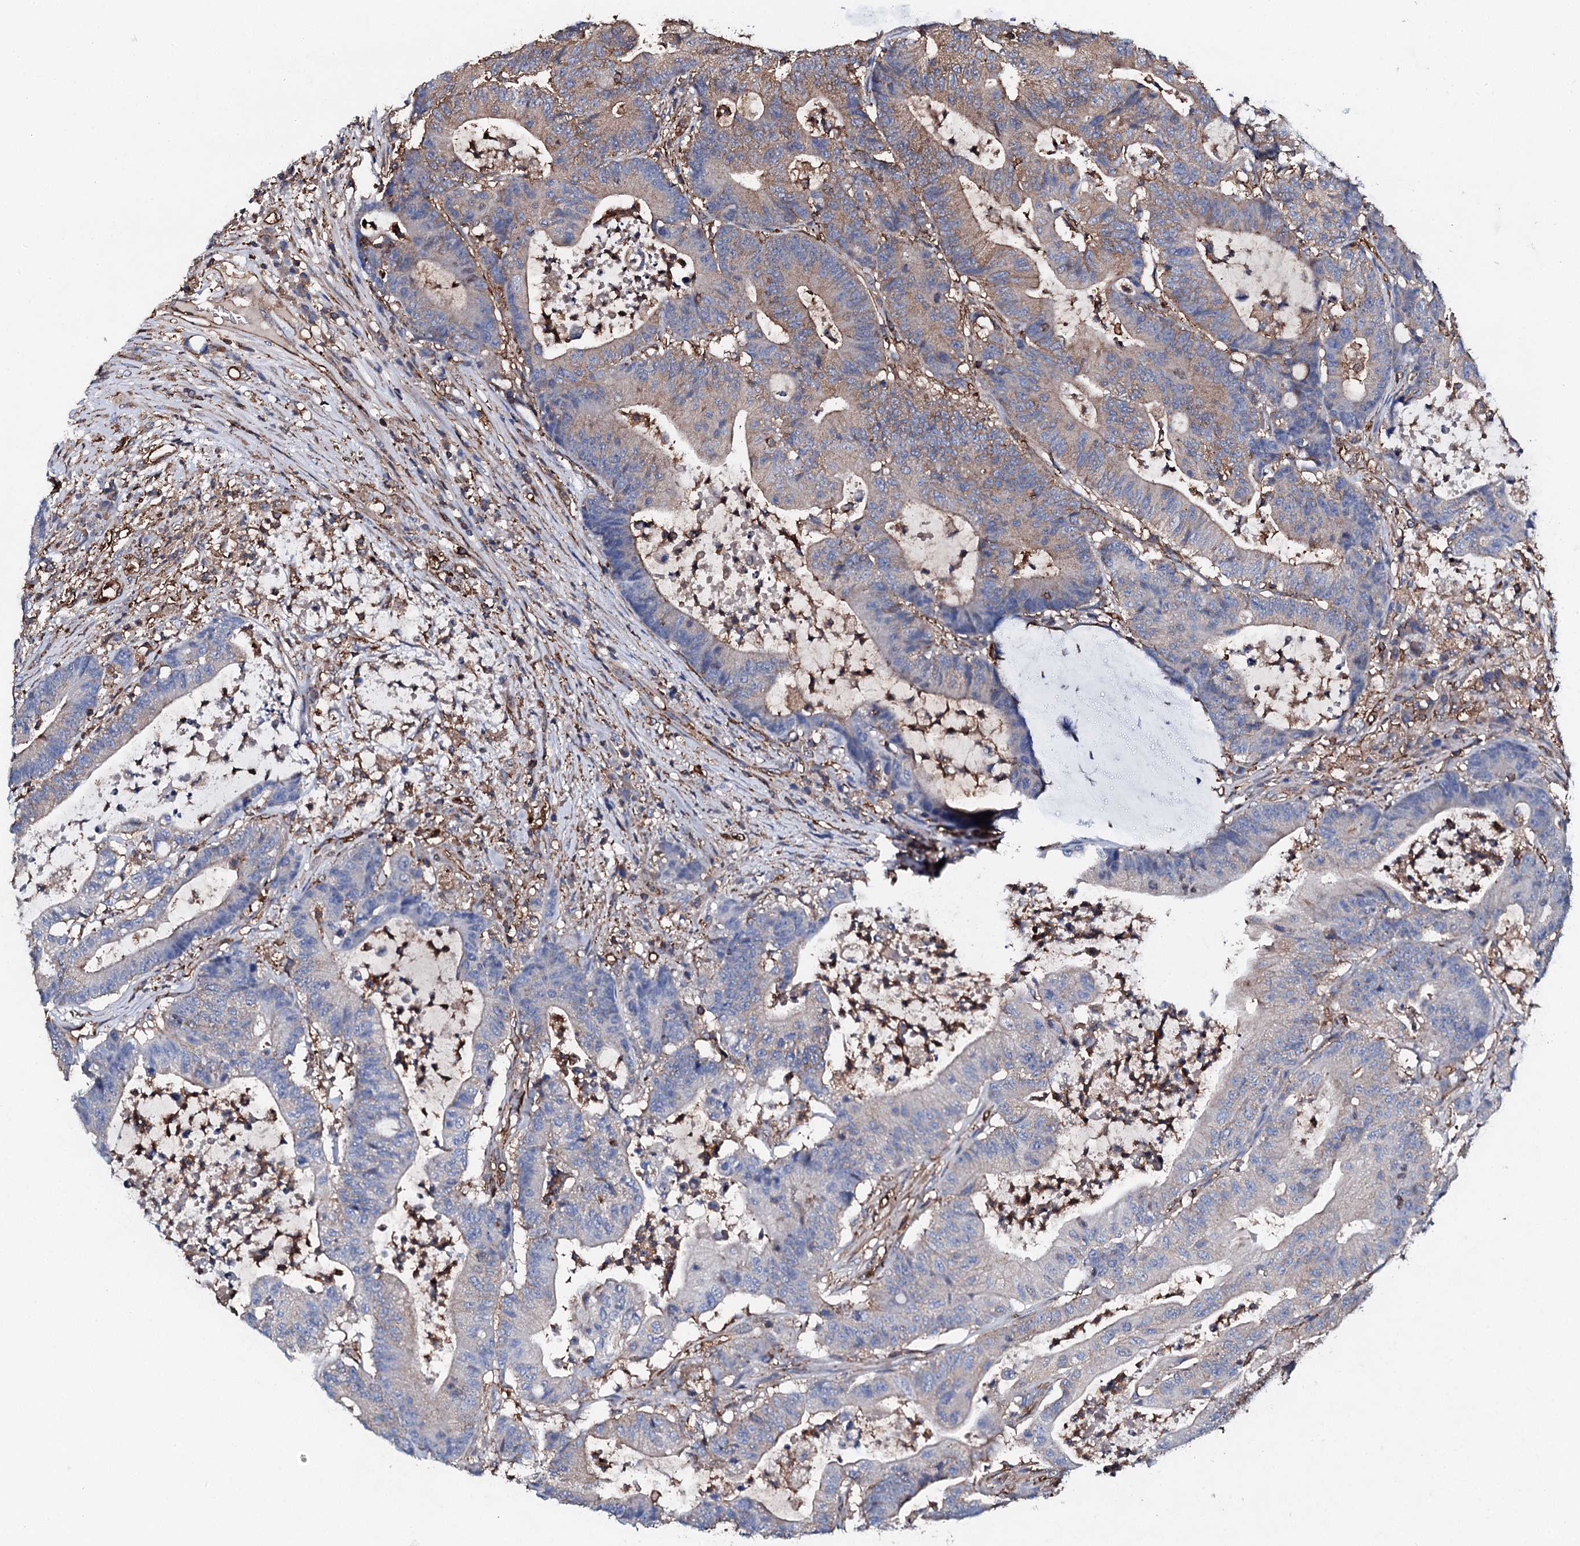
{"staining": {"intensity": "weak", "quantity": "<25%", "location": "cytoplasmic/membranous"}, "tissue": "colorectal cancer", "cell_type": "Tumor cells", "image_type": "cancer", "snomed": [{"axis": "morphology", "description": "Adenocarcinoma, NOS"}, {"axis": "topography", "description": "Colon"}], "caption": "A high-resolution micrograph shows immunohistochemistry staining of adenocarcinoma (colorectal), which demonstrates no significant positivity in tumor cells.", "gene": "MS4A4E", "patient": {"sex": "female", "age": 84}}